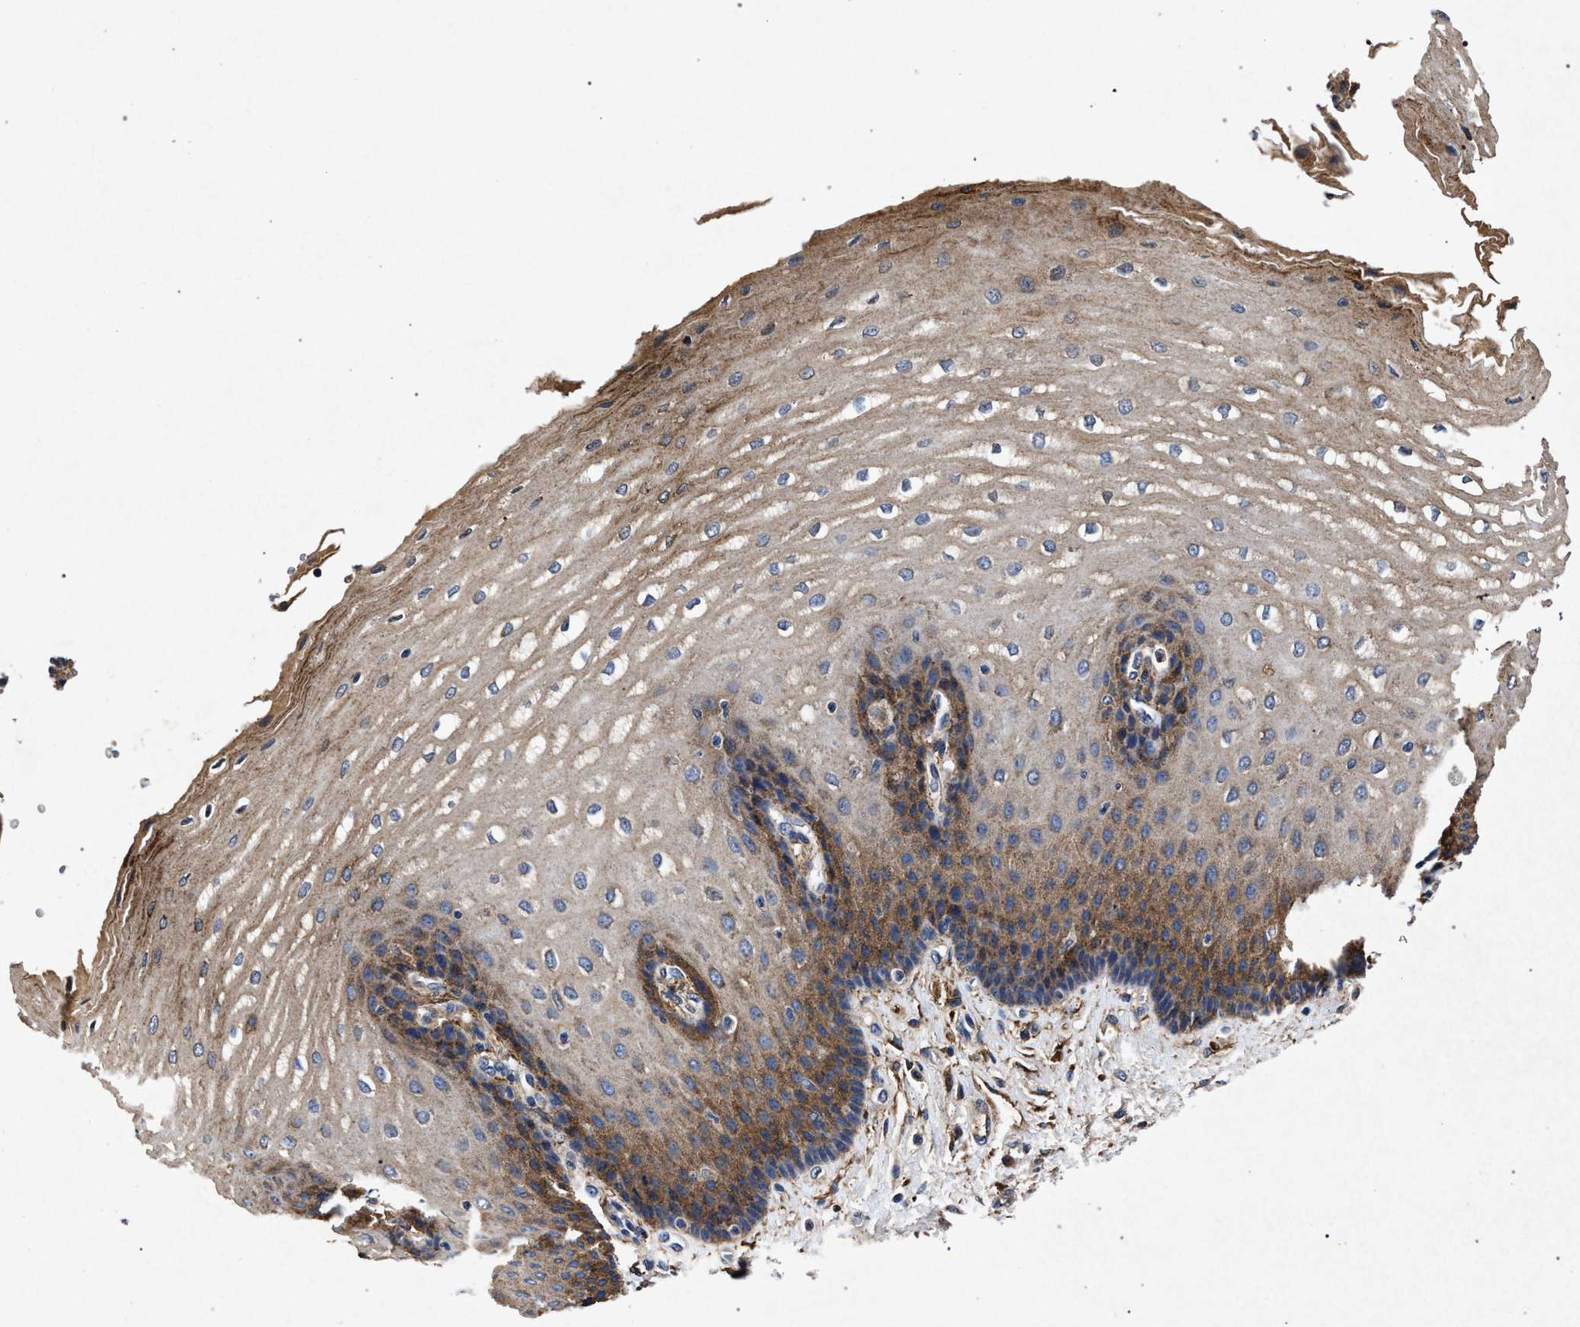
{"staining": {"intensity": "moderate", "quantity": ">75%", "location": "cytoplasmic/membranous"}, "tissue": "esophagus", "cell_type": "Squamous epithelial cells", "image_type": "normal", "snomed": [{"axis": "morphology", "description": "Normal tissue, NOS"}, {"axis": "topography", "description": "Esophagus"}], "caption": "Approximately >75% of squamous epithelial cells in unremarkable esophagus exhibit moderate cytoplasmic/membranous protein positivity as visualized by brown immunohistochemical staining.", "gene": "MARCKS", "patient": {"sex": "male", "age": 54}}